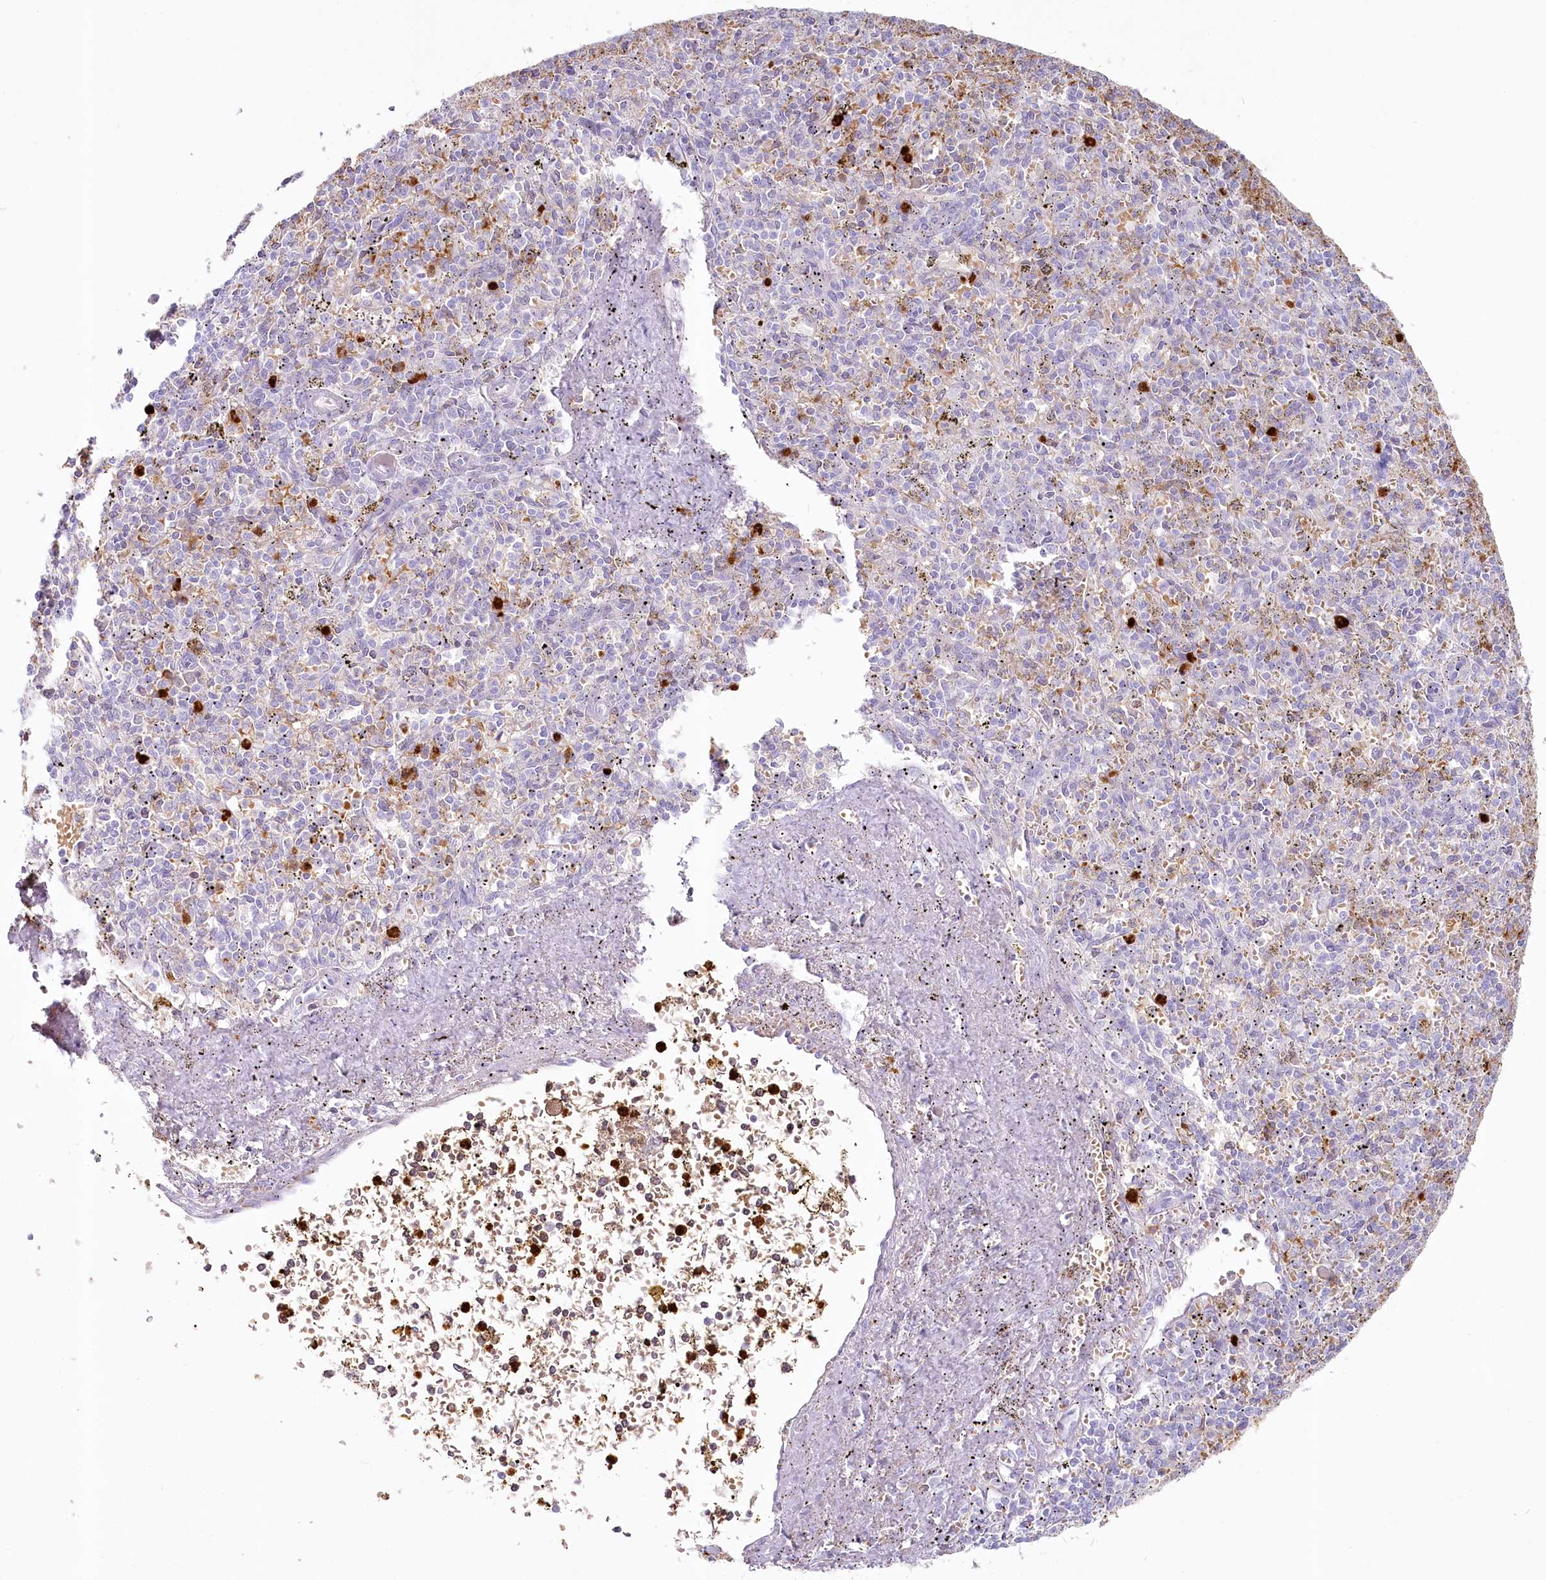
{"staining": {"intensity": "negative", "quantity": "none", "location": "none"}, "tissue": "spleen", "cell_type": "Cells in red pulp", "image_type": "normal", "snomed": [{"axis": "morphology", "description": "Normal tissue, NOS"}, {"axis": "topography", "description": "Spleen"}], "caption": "The photomicrograph exhibits no significant staining in cells in red pulp of spleen. (DAB IHC, high magnification).", "gene": "IFIT5", "patient": {"sex": "male", "age": 72}}